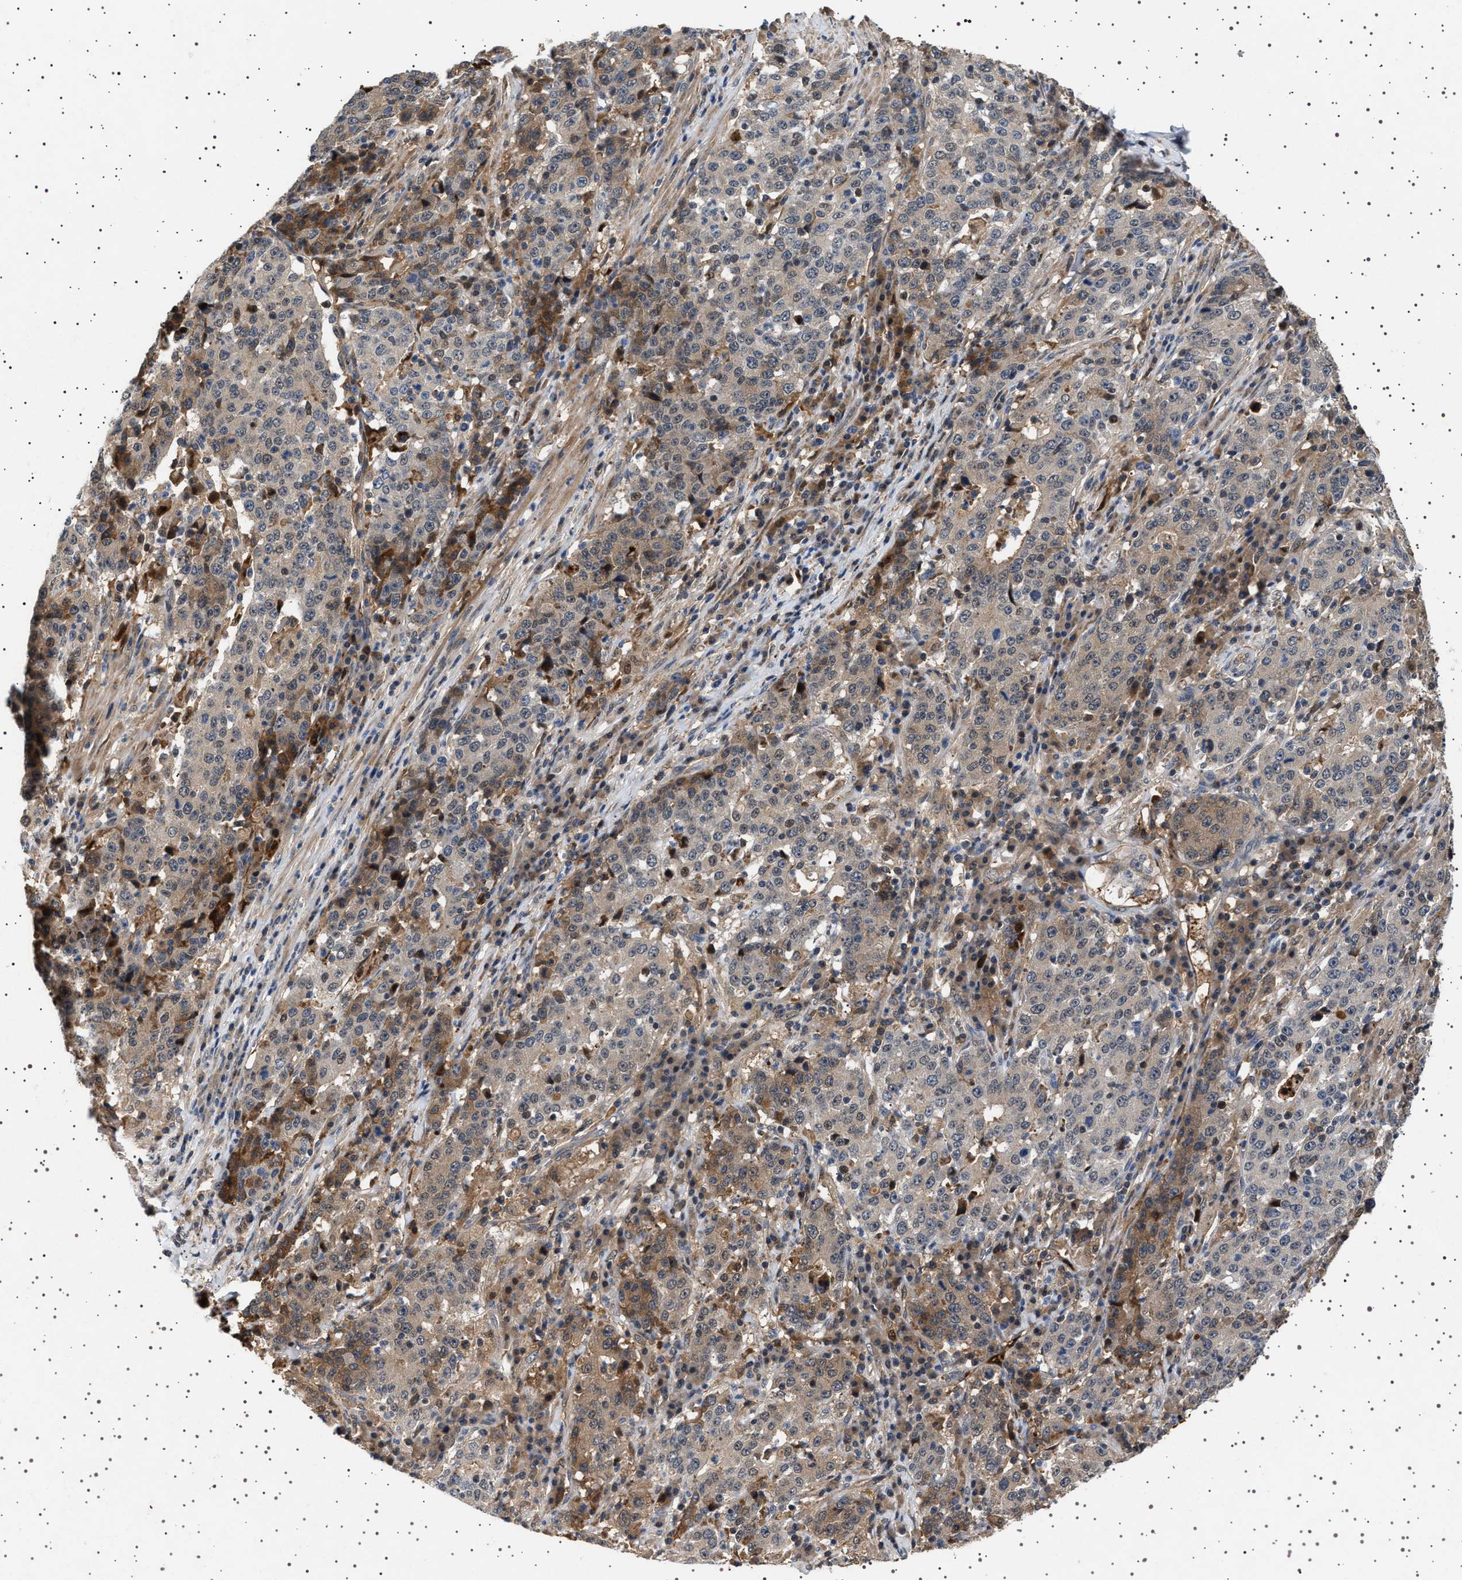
{"staining": {"intensity": "weak", "quantity": "<25%", "location": "cytoplasmic/membranous"}, "tissue": "stomach cancer", "cell_type": "Tumor cells", "image_type": "cancer", "snomed": [{"axis": "morphology", "description": "Adenocarcinoma, NOS"}, {"axis": "topography", "description": "Stomach"}], "caption": "This is an immunohistochemistry (IHC) image of human stomach cancer. There is no positivity in tumor cells.", "gene": "FICD", "patient": {"sex": "male", "age": 59}}